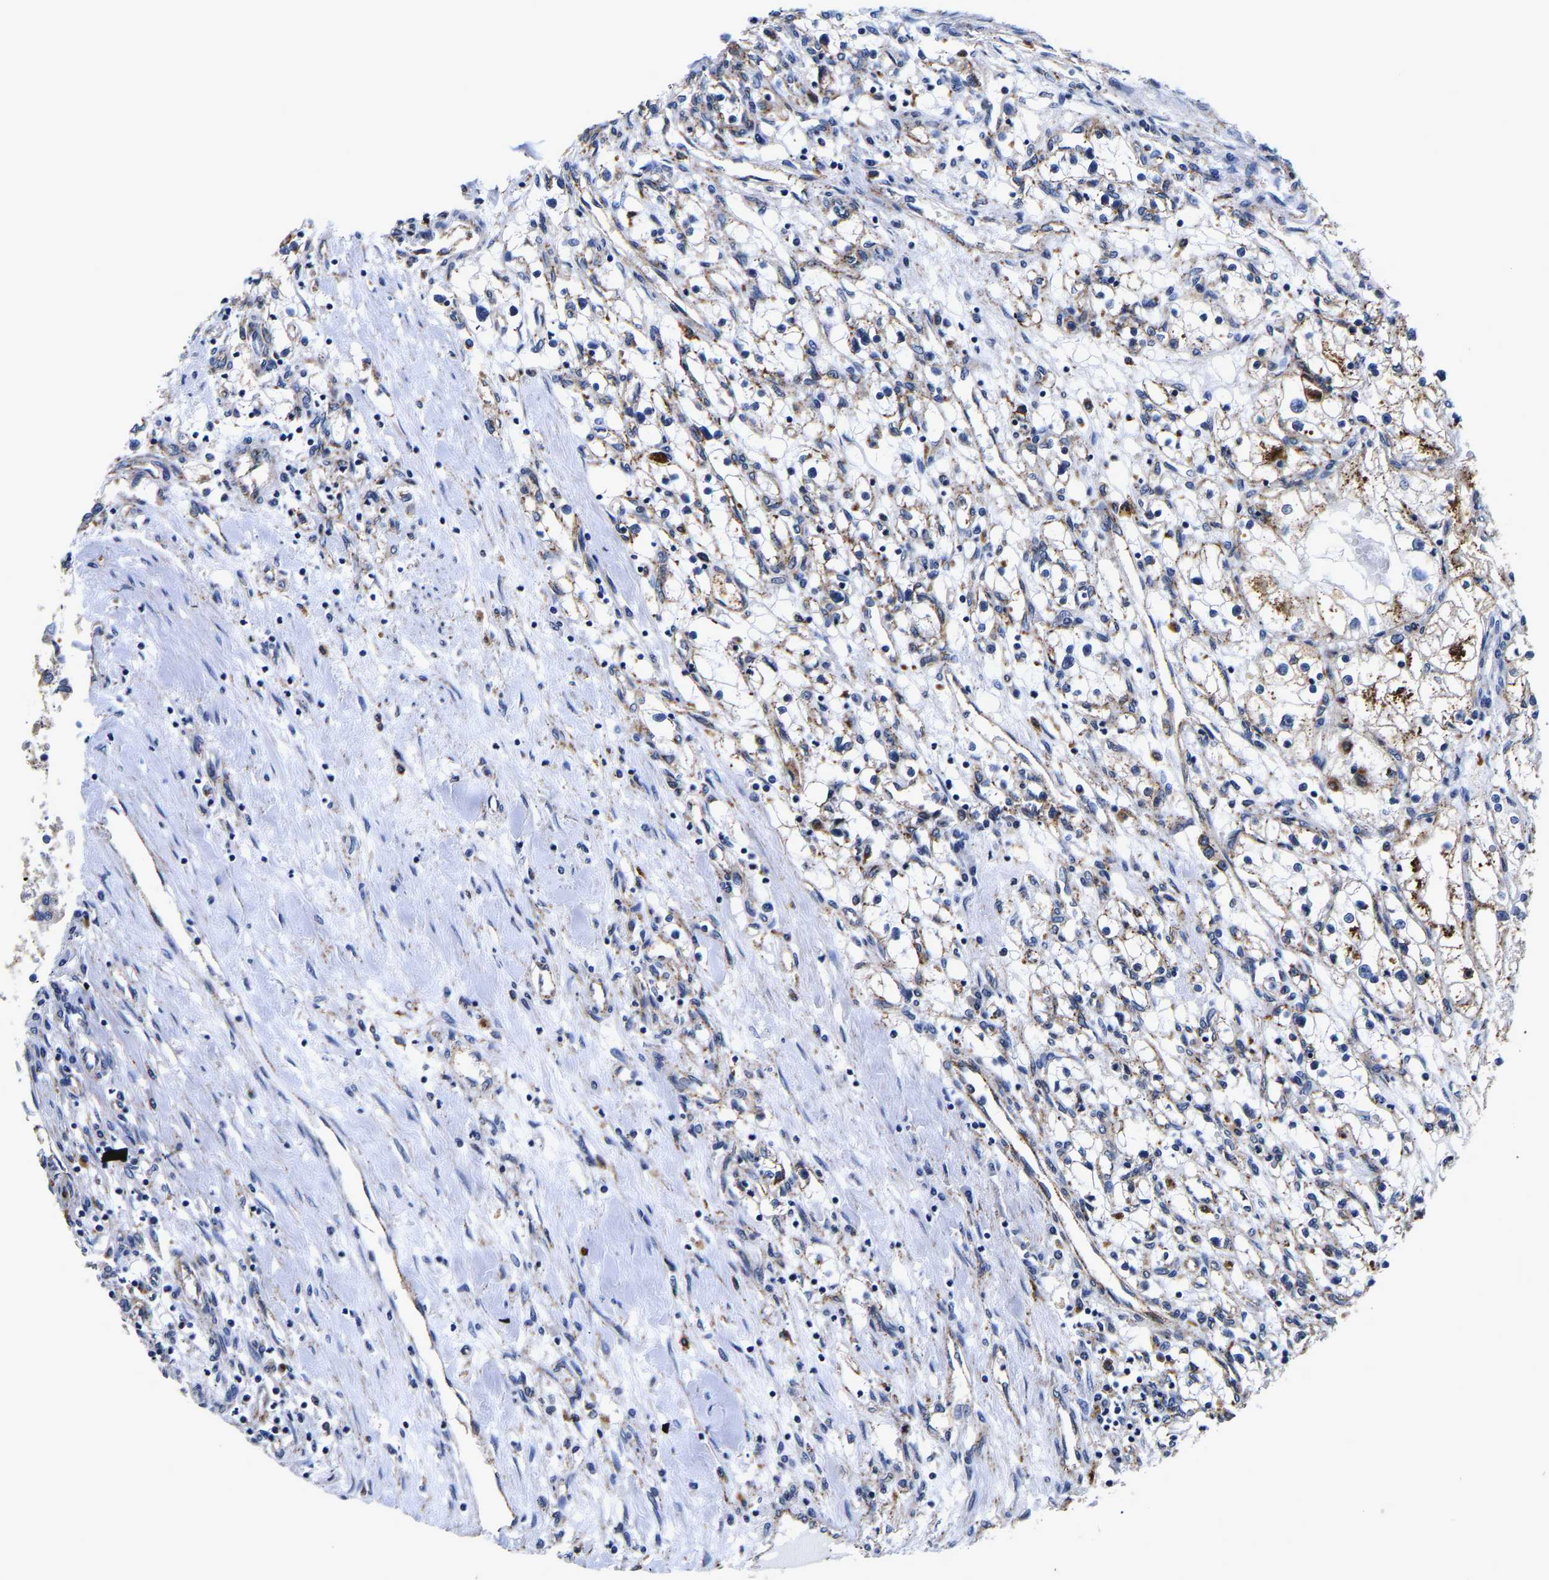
{"staining": {"intensity": "negative", "quantity": "none", "location": "none"}, "tissue": "renal cancer", "cell_type": "Tumor cells", "image_type": "cancer", "snomed": [{"axis": "morphology", "description": "Adenocarcinoma, NOS"}, {"axis": "topography", "description": "Kidney"}], "caption": "Micrograph shows no protein positivity in tumor cells of renal cancer (adenocarcinoma) tissue.", "gene": "GRN", "patient": {"sex": "male", "age": 68}}